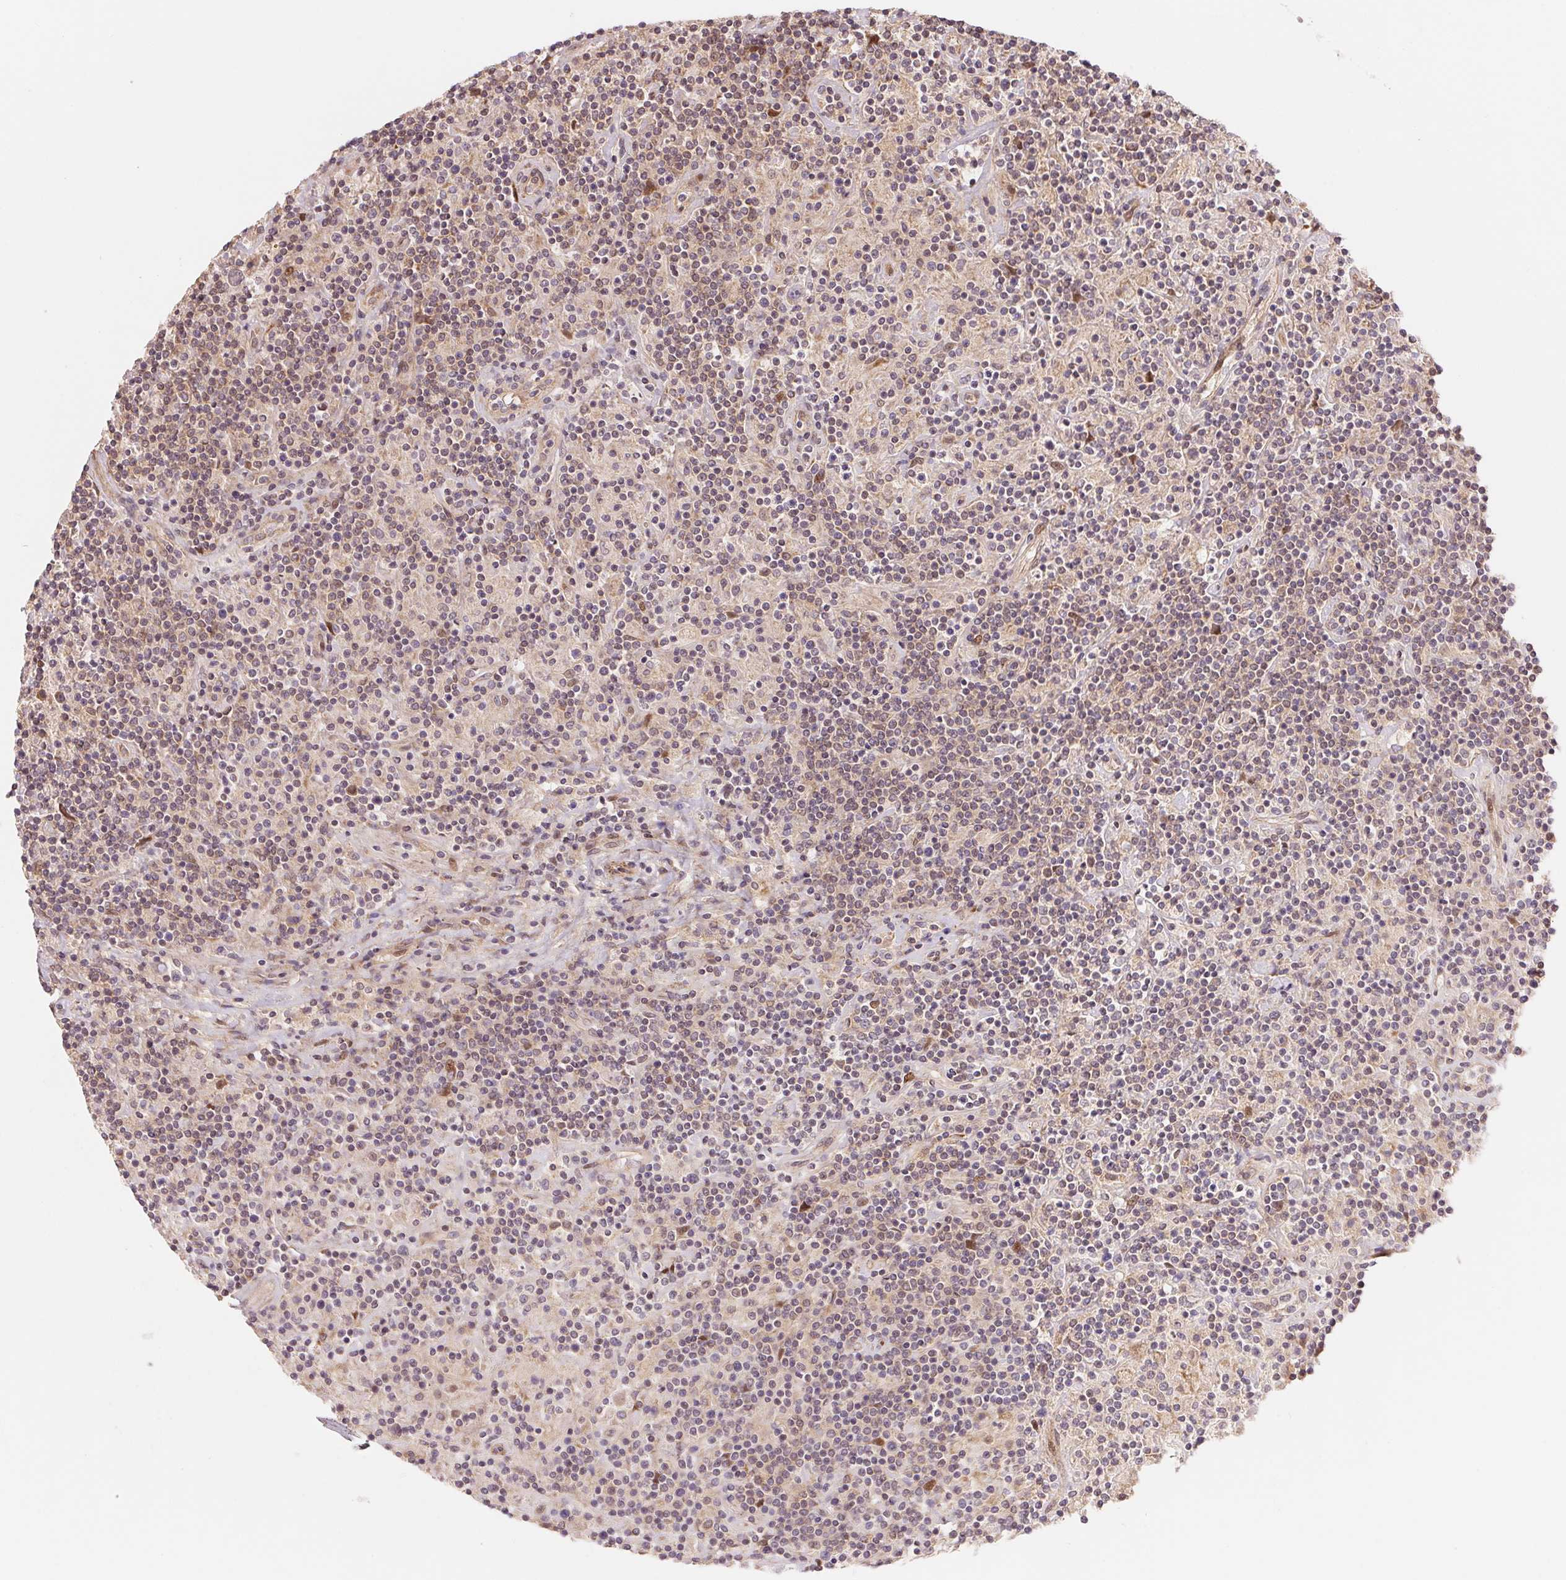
{"staining": {"intensity": "negative", "quantity": "none", "location": "none"}, "tissue": "lymphoma", "cell_type": "Tumor cells", "image_type": "cancer", "snomed": [{"axis": "morphology", "description": "Hodgkin's disease, NOS"}, {"axis": "topography", "description": "Lymph node"}], "caption": "IHC histopathology image of human Hodgkin's disease stained for a protein (brown), which reveals no positivity in tumor cells.", "gene": "TNIP2", "patient": {"sex": "male", "age": 70}}